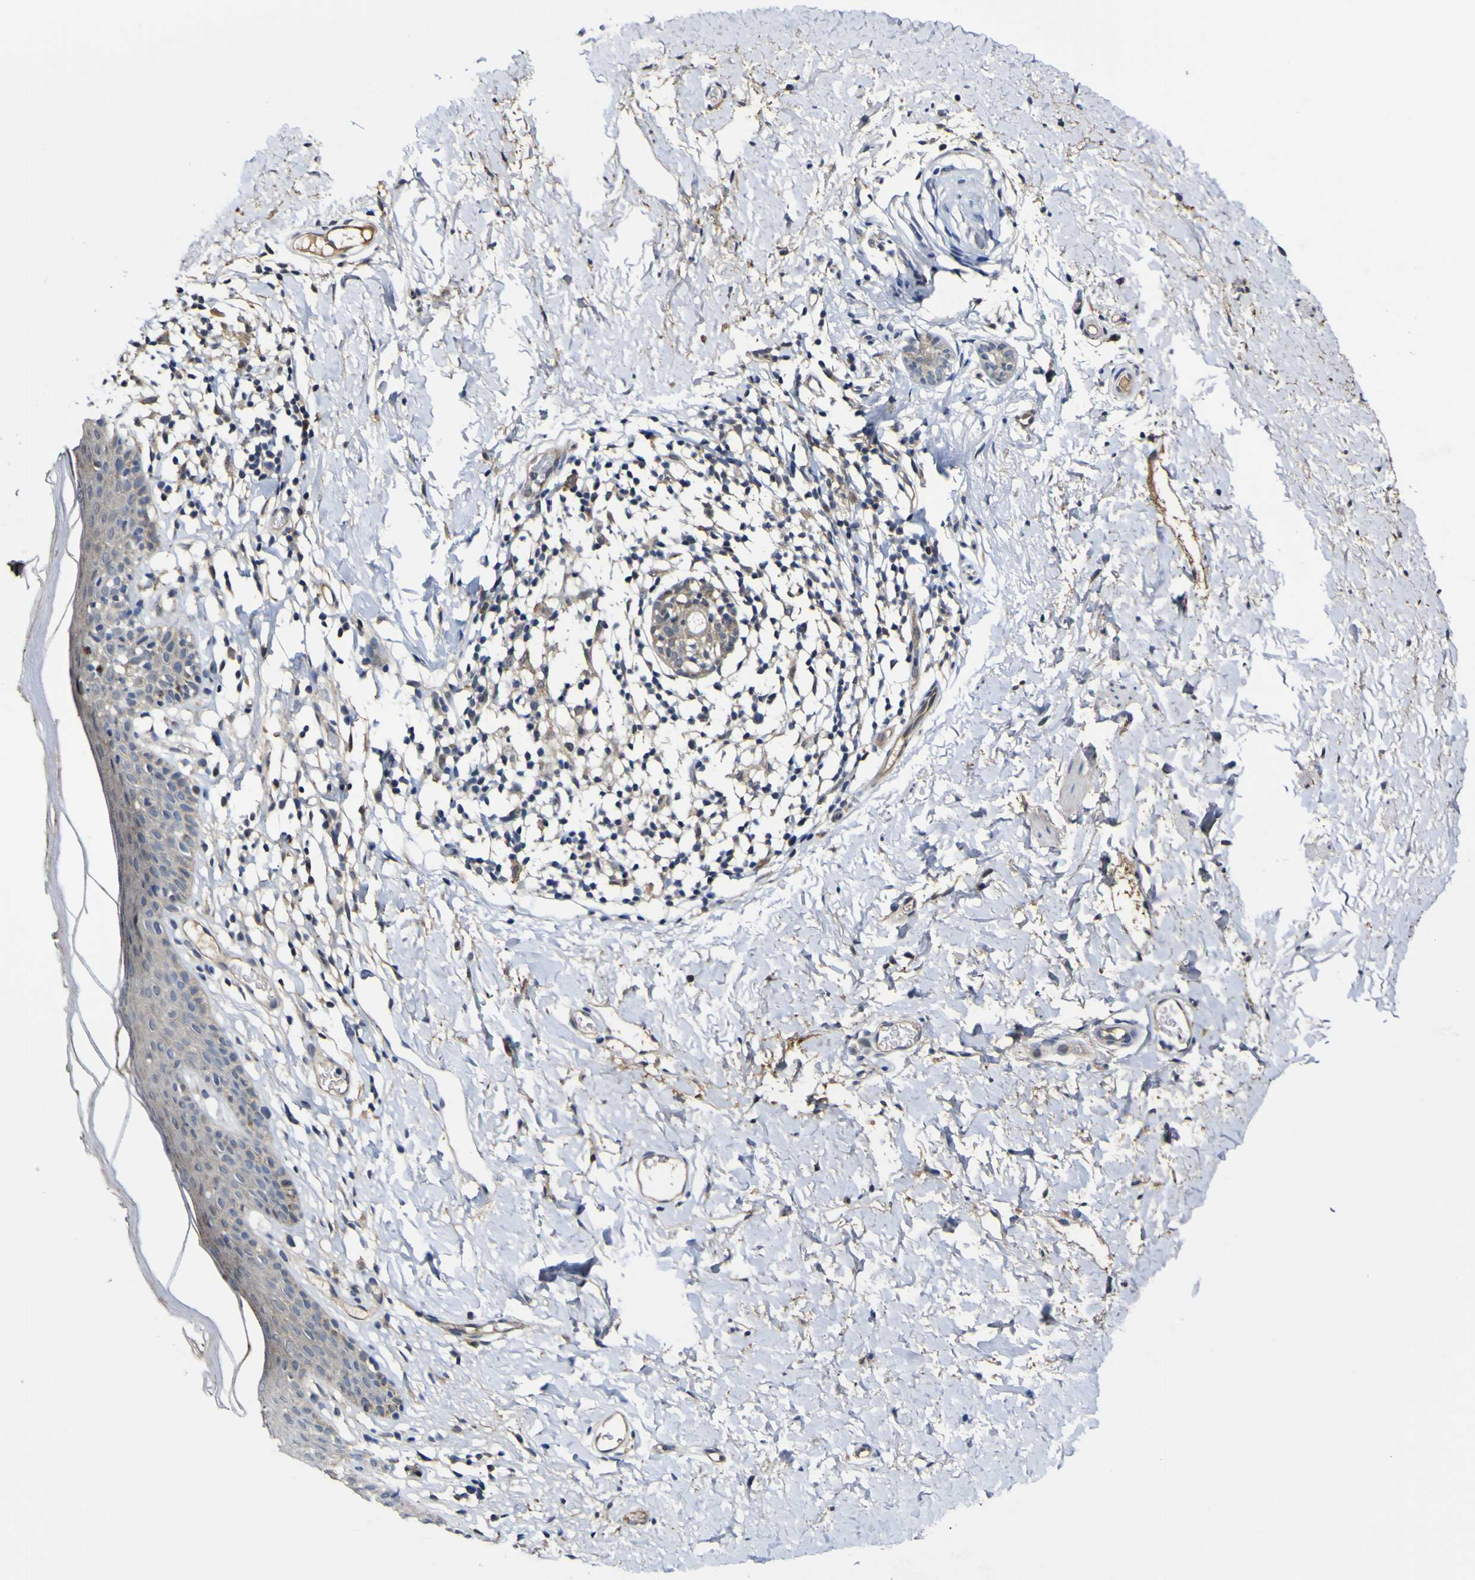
{"staining": {"intensity": "weak", "quantity": ">75%", "location": "cytoplasmic/membranous"}, "tissue": "skin", "cell_type": "Epidermal cells", "image_type": "normal", "snomed": [{"axis": "morphology", "description": "Normal tissue, NOS"}, {"axis": "topography", "description": "Adipose tissue"}, {"axis": "topography", "description": "Vascular tissue"}, {"axis": "topography", "description": "Anal"}, {"axis": "topography", "description": "Peripheral nerve tissue"}], "caption": "The histopathology image demonstrates immunohistochemical staining of unremarkable skin. There is weak cytoplasmic/membranous expression is appreciated in approximately >75% of epidermal cells. The staining was performed using DAB (3,3'-diaminobenzidine) to visualize the protein expression in brown, while the nuclei were stained in blue with hematoxylin (Magnification: 20x).", "gene": "CCL2", "patient": {"sex": "female", "age": 54}}